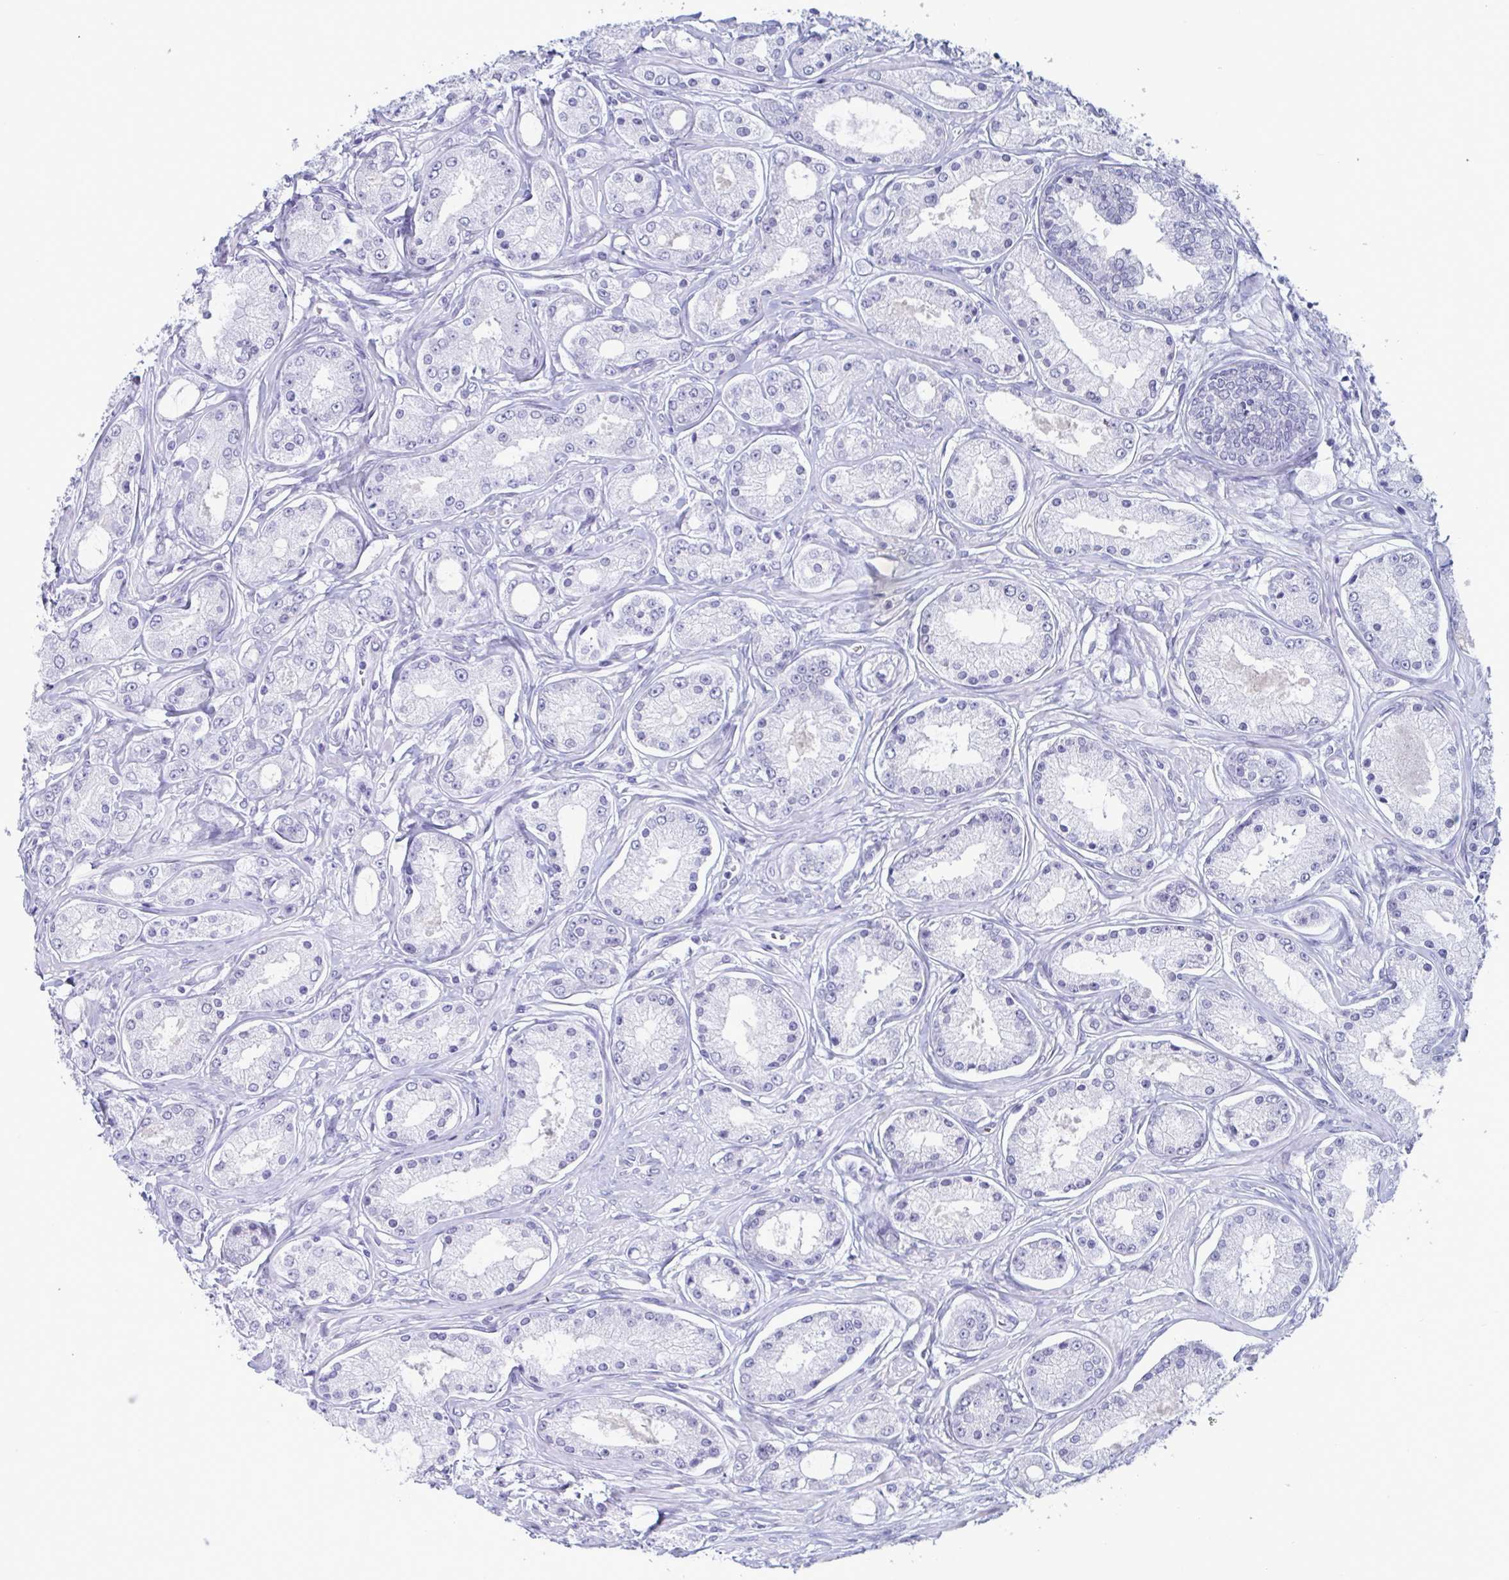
{"staining": {"intensity": "negative", "quantity": "none", "location": "none"}, "tissue": "prostate cancer", "cell_type": "Tumor cells", "image_type": "cancer", "snomed": [{"axis": "morphology", "description": "Adenocarcinoma, High grade"}, {"axis": "topography", "description": "Prostate"}], "caption": "An immunohistochemistry histopathology image of high-grade adenocarcinoma (prostate) is shown. There is no staining in tumor cells of high-grade adenocarcinoma (prostate).", "gene": "CDX4", "patient": {"sex": "male", "age": 66}}